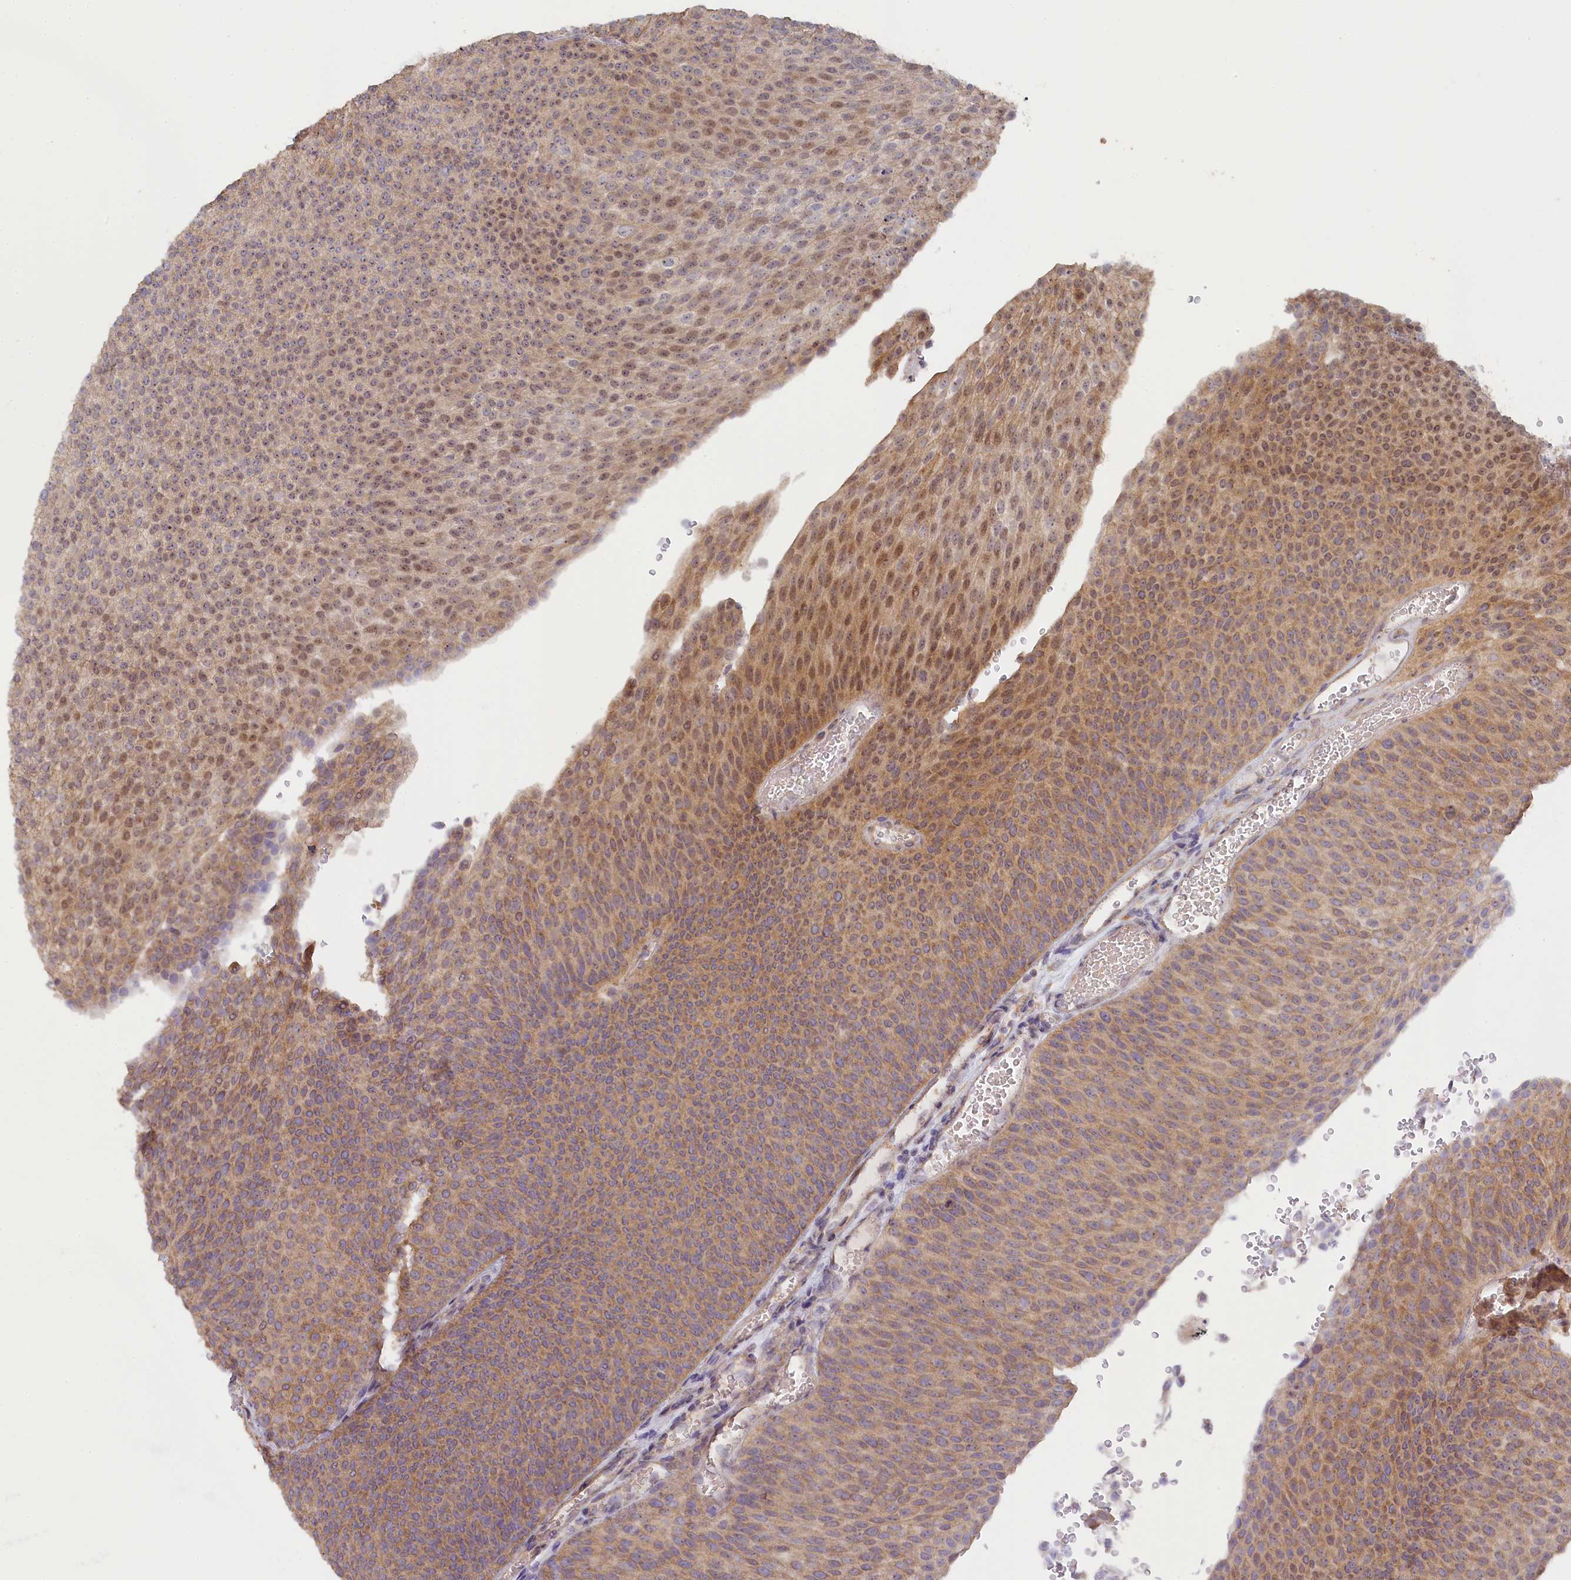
{"staining": {"intensity": "moderate", "quantity": "25%-75%", "location": "cytoplasmic/membranous,nuclear"}, "tissue": "urothelial cancer", "cell_type": "Tumor cells", "image_type": "cancer", "snomed": [{"axis": "morphology", "description": "Urothelial carcinoma, High grade"}, {"axis": "topography", "description": "Urinary bladder"}], "caption": "A histopathology image showing moderate cytoplasmic/membranous and nuclear positivity in about 25%-75% of tumor cells in urothelial cancer, as visualized by brown immunohistochemical staining.", "gene": "INTS4", "patient": {"sex": "female", "age": 79}}